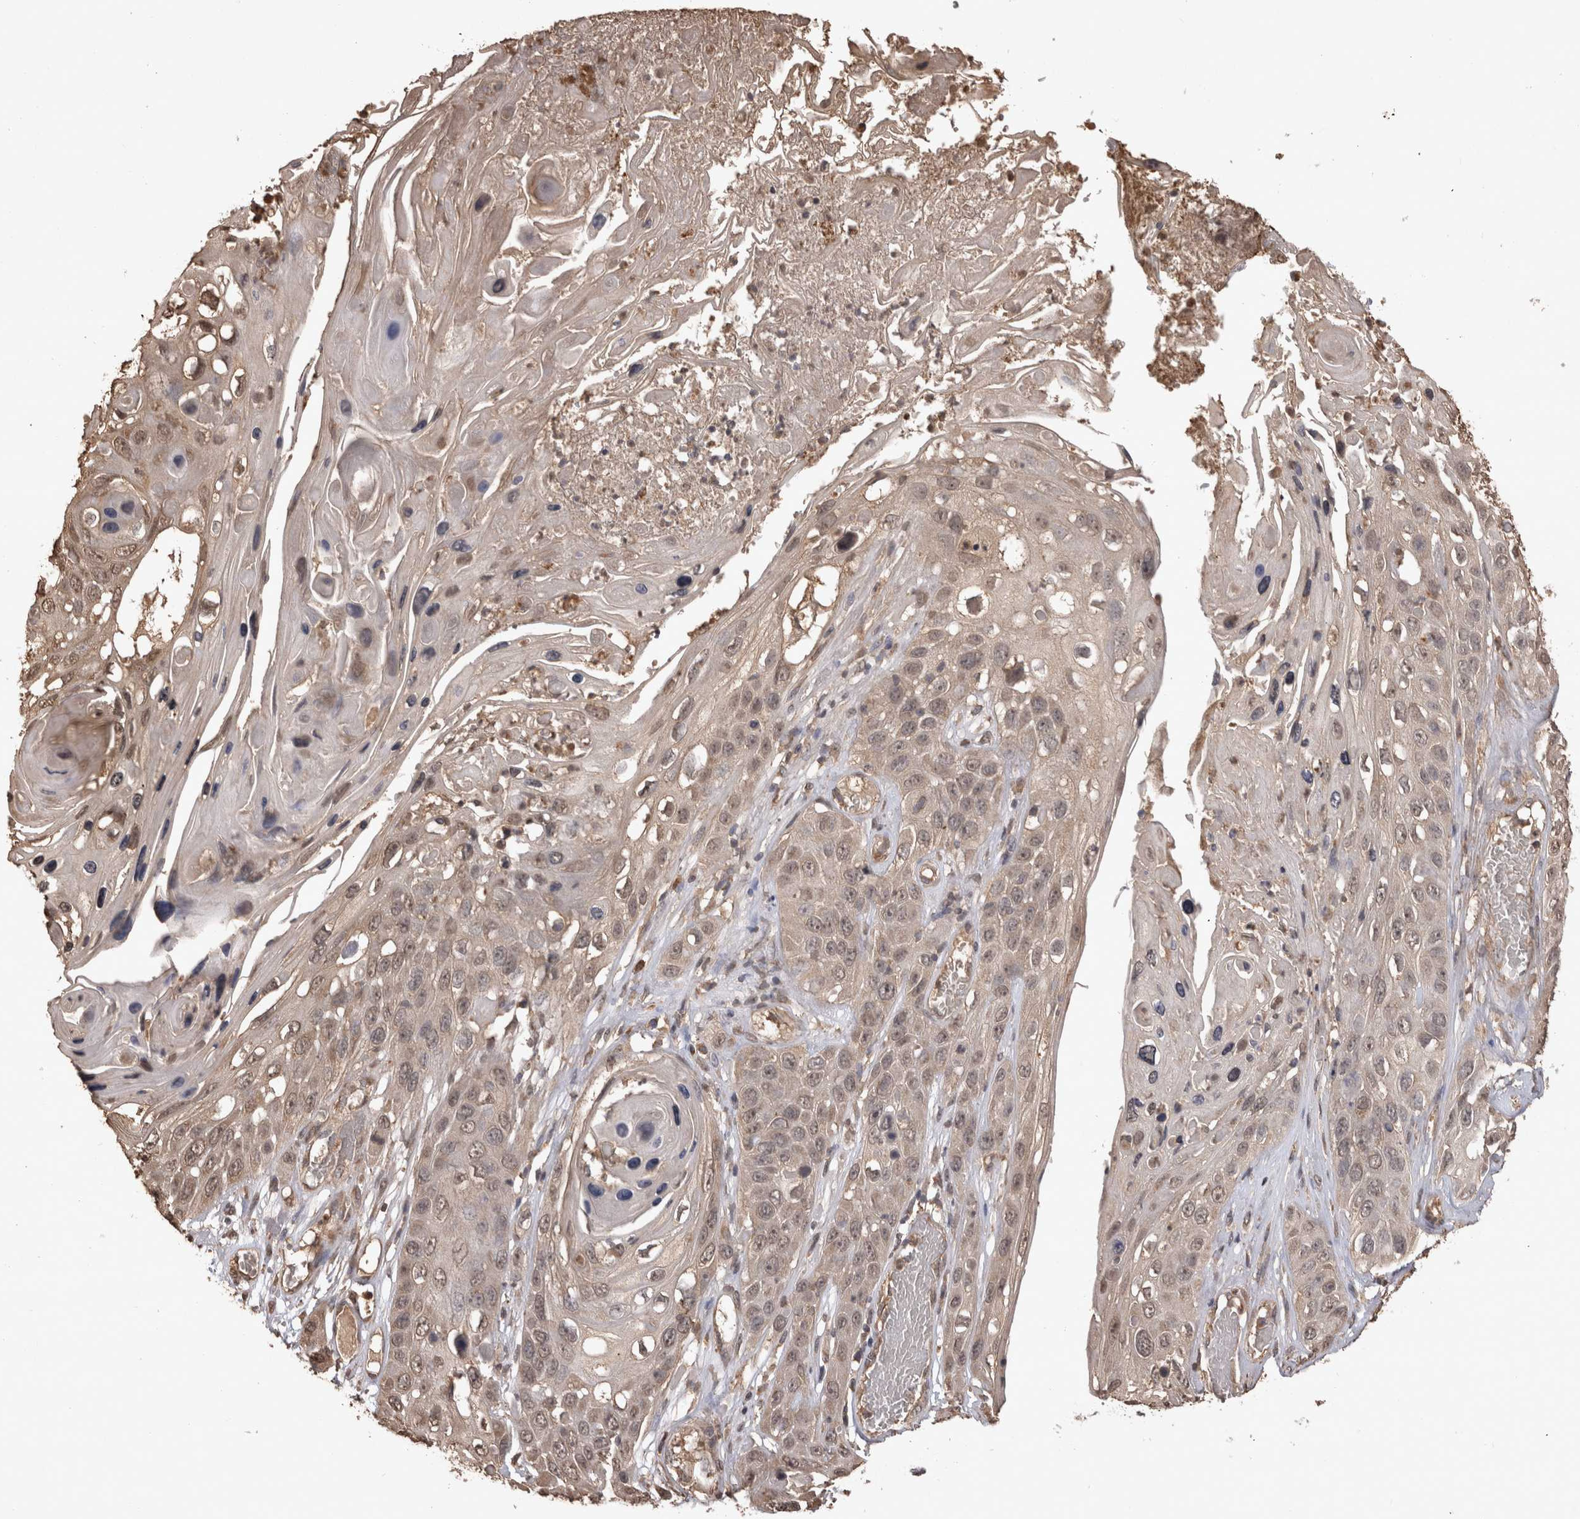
{"staining": {"intensity": "moderate", "quantity": "25%-75%", "location": "cytoplasmic/membranous,nuclear"}, "tissue": "skin cancer", "cell_type": "Tumor cells", "image_type": "cancer", "snomed": [{"axis": "morphology", "description": "Squamous cell carcinoma, NOS"}, {"axis": "topography", "description": "Skin"}], "caption": "Immunohistochemical staining of human skin cancer reveals medium levels of moderate cytoplasmic/membranous and nuclear protein staining in about 25%-75% of tumor cells.", "gene": "SOCS5", "patient": {"sex": "male", "age": 55}}